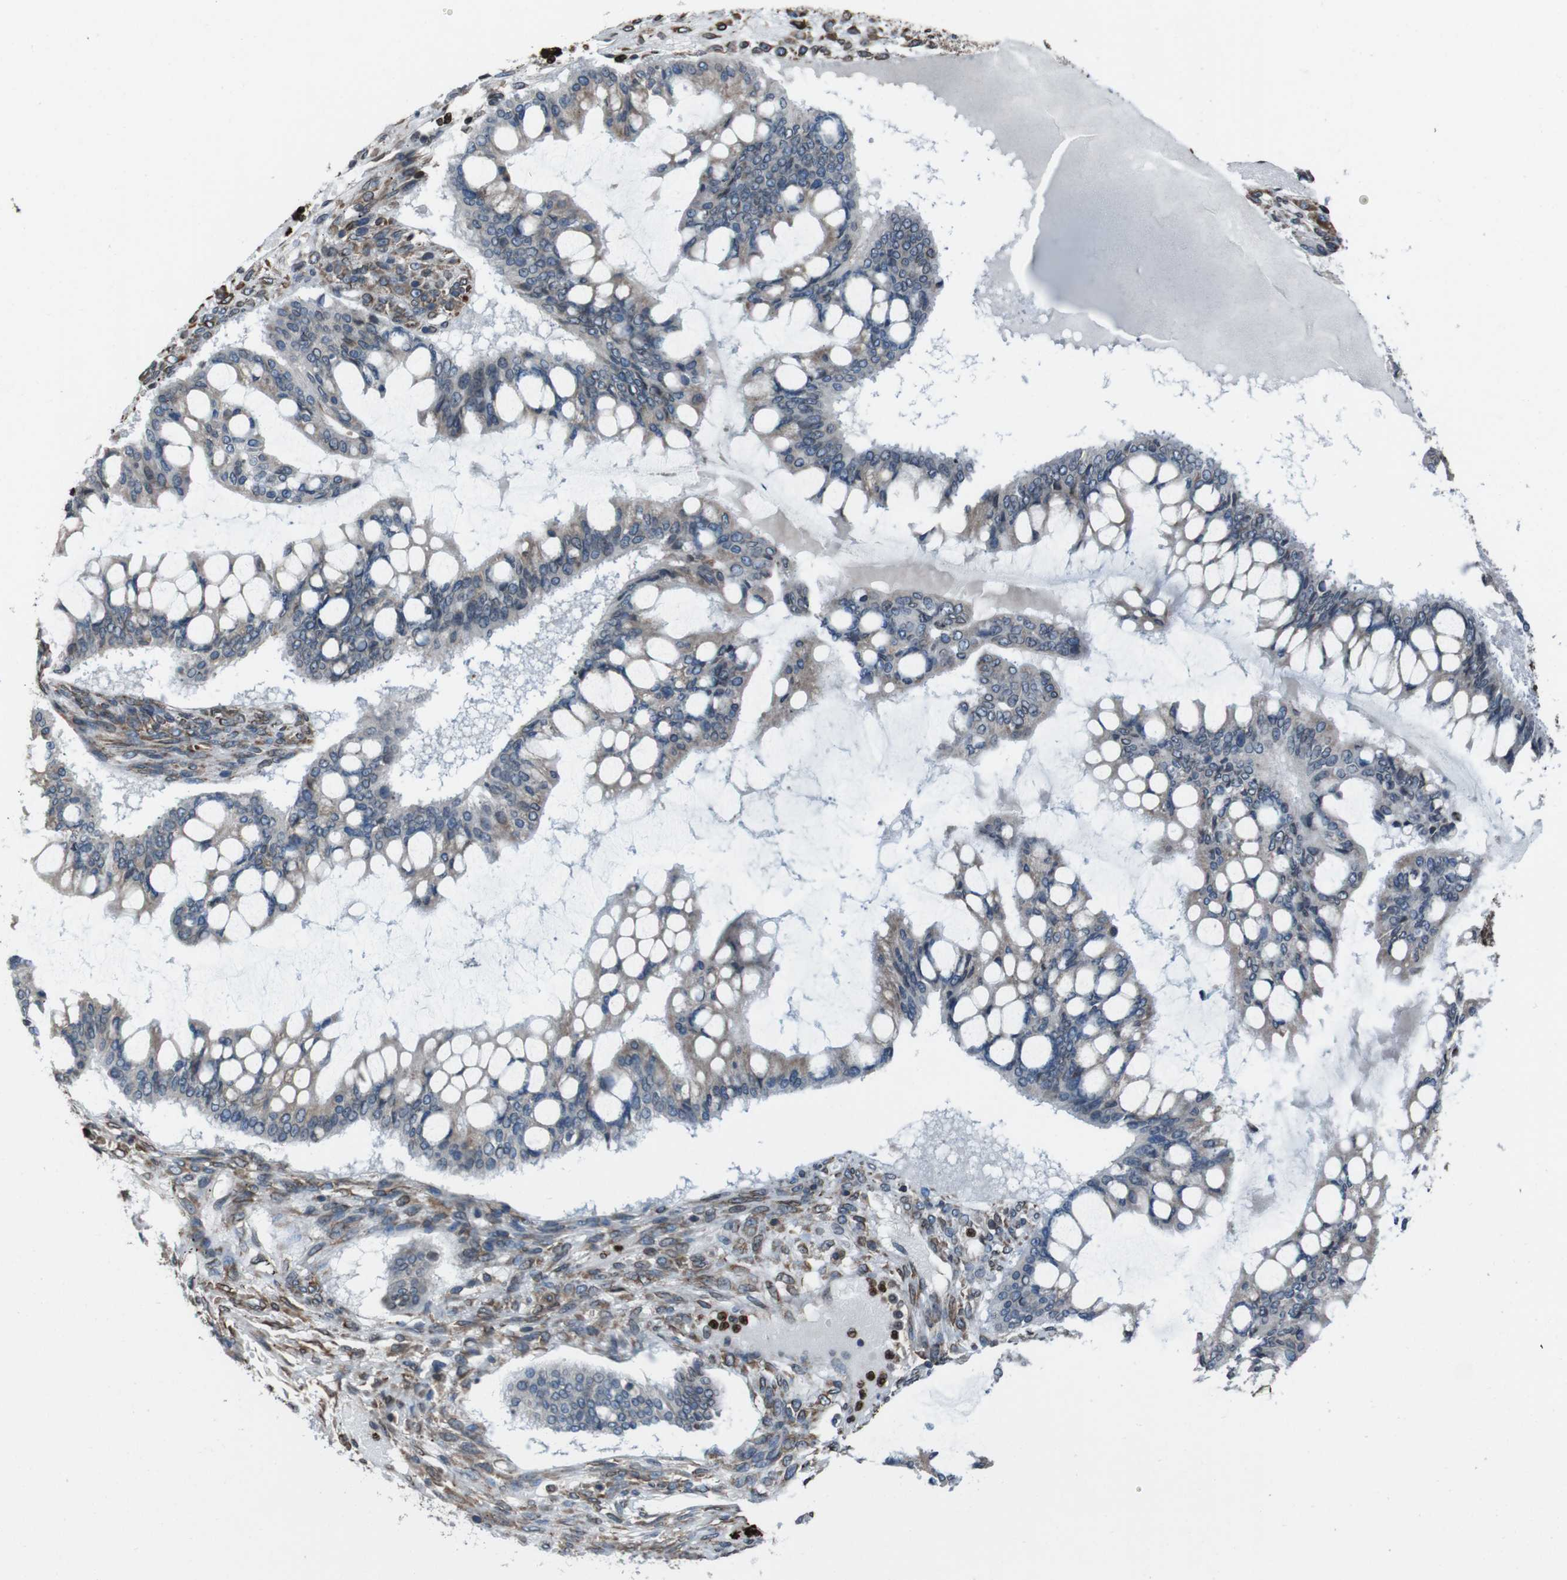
{"staining": {"intensity": "moderate", "quantity": ">75%", "location": "cytoplasmic/membranous"}, "tissue": "ovarian cancer", "cell_type": "Tumor cells", "image_type": "cancer", "snomed": [{"axis": "morphology", "description": "Cystadenocarcinoma, mucinous, NOS"}, {"axis": "topography", "description": "Ovary"}], "caption": "Immunohistochemistry (IHC) staining of ovarian cancer (mucinous cystadenocarcinoma), which demonstrates medium levels of moderate cytoplasmic/membranous staining in approximately >75% of tumor cells indicating moderate cytoplasmic/membranous protein staining. The staining was performed using DAB (brown) for protein detection and nuclei were counterstained in hematoxylin (blue).", "gene": "APMAP", "patient": {"sex": "female", "age": 73}}